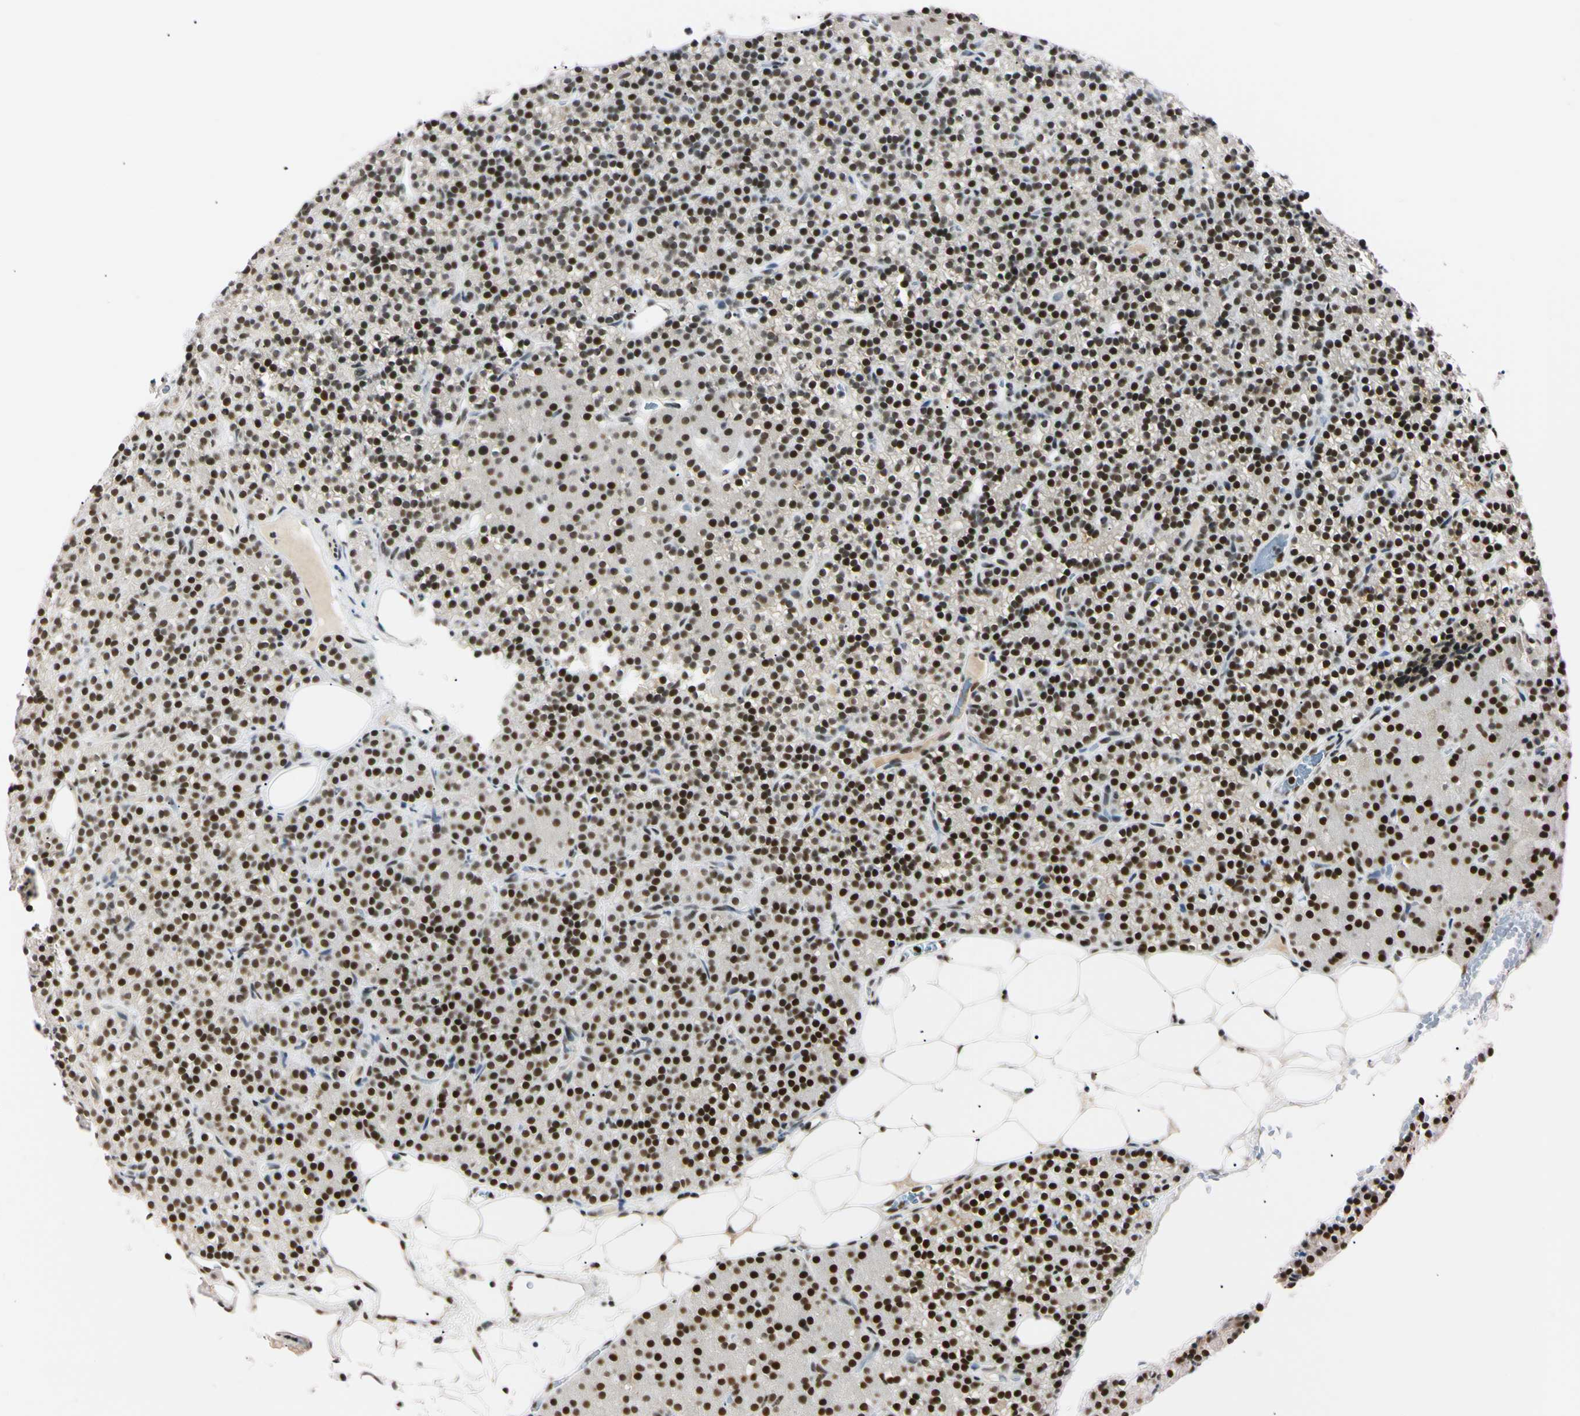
{"staining": {"intensity": "strong", "quantity": ">75%", "location": "nuclear"}, "tissue": "parathyroid gland", "cell_type": "Glandular cells", "image_type": "normal", "snomed": [{"axis": "morphology", "description": "Normal tissue, NOS"}, {"axis": "morphology", "description": "Hyperplasia, NOS"}, {"axis": "topography", "description": "Parathyroid gland"}], "caption": "Immunohistochemistry staining of normal parathyroid gland, which reveals high levels of strong nuclear positivity in about >75% of glandular cells indicating strong nuclear protein positivity. The staining was performed using DAB (brown) for protein detection and nuclei were counterstained in hematoxylin (blue).", "gene": "ZNF134", "patient": {"sex": "male", "age": 44}}